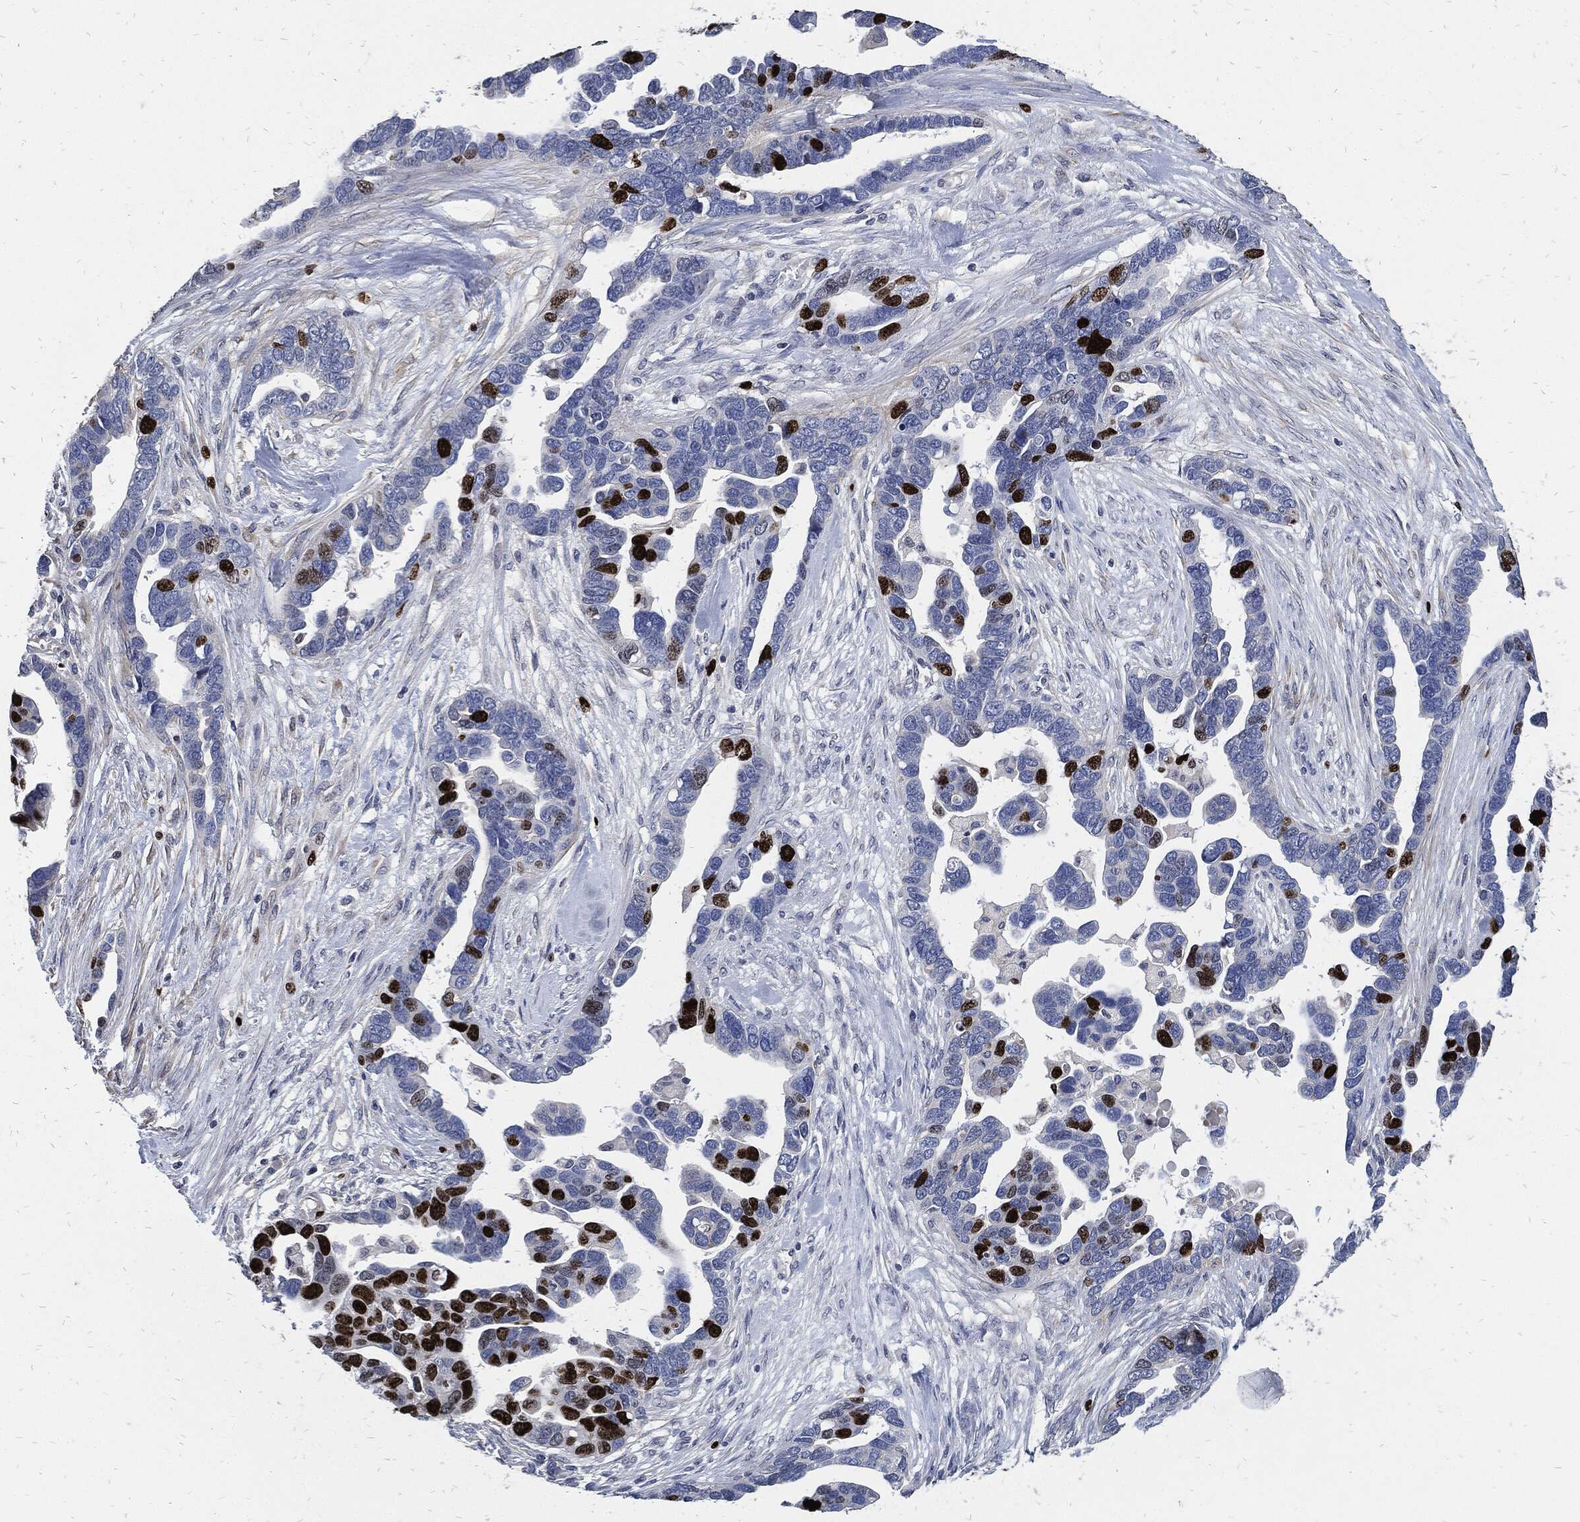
{"staining": {"intensity": "strong", "quantity": "25%-75%", "location": "nuclear"}, "tissue": "ovarian cancer", "cell_type": "Tumor cells", "image_type": "cancer", "snomed": [{"axis": "morphology", "description": "Cystadenocarcinoma, serous, NOS"}, {"axis": "topography", "description": "Ovary"}], "caption": "Protein expression analysis of human ovarian cancer (serous cystadenocarcinoma) reveals strong nuclear staining in approximately 25%-75% of tumor cells.", "gene": "MKI67", "patient": {"sex": "female", "age": 54}}